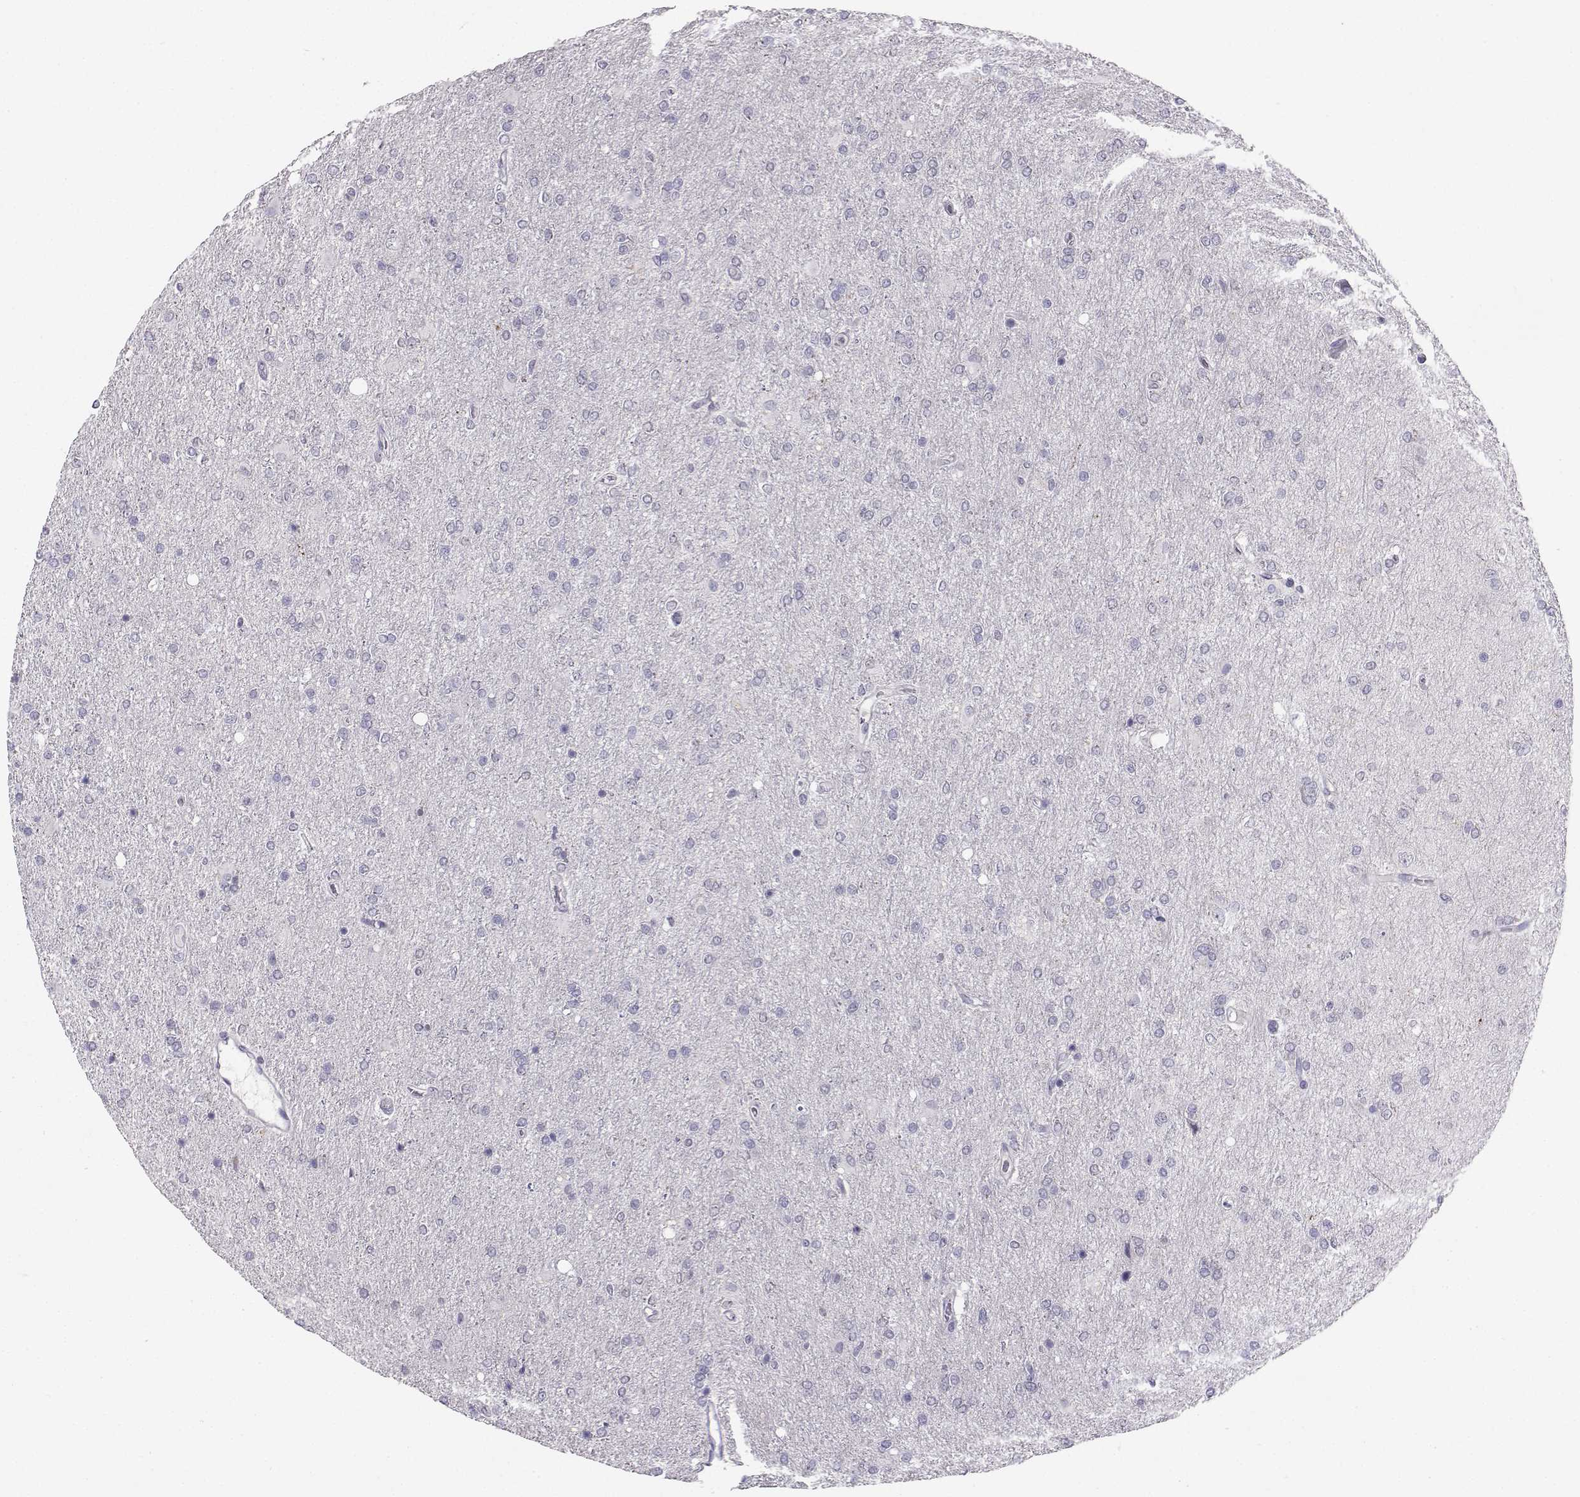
{"staining": {"intensity": "negative", "quantity": "none", "location": "none"}, "tissue": "glioma", "cell_type": "Tumor cells", "image_type": "cancer", "snomed": [{"axis": "morphology", "description": "Glioma, malignant, High grade"}, {"axis": "topography", "description": "Cerebral cortex"}], "caption": "DAB immunohistochemical staining of human malignant high-grade glioma reveals no significant expression in tumor cells.", "gene": "CARTPT", "patient": {"sex": "male", "age": 70}}